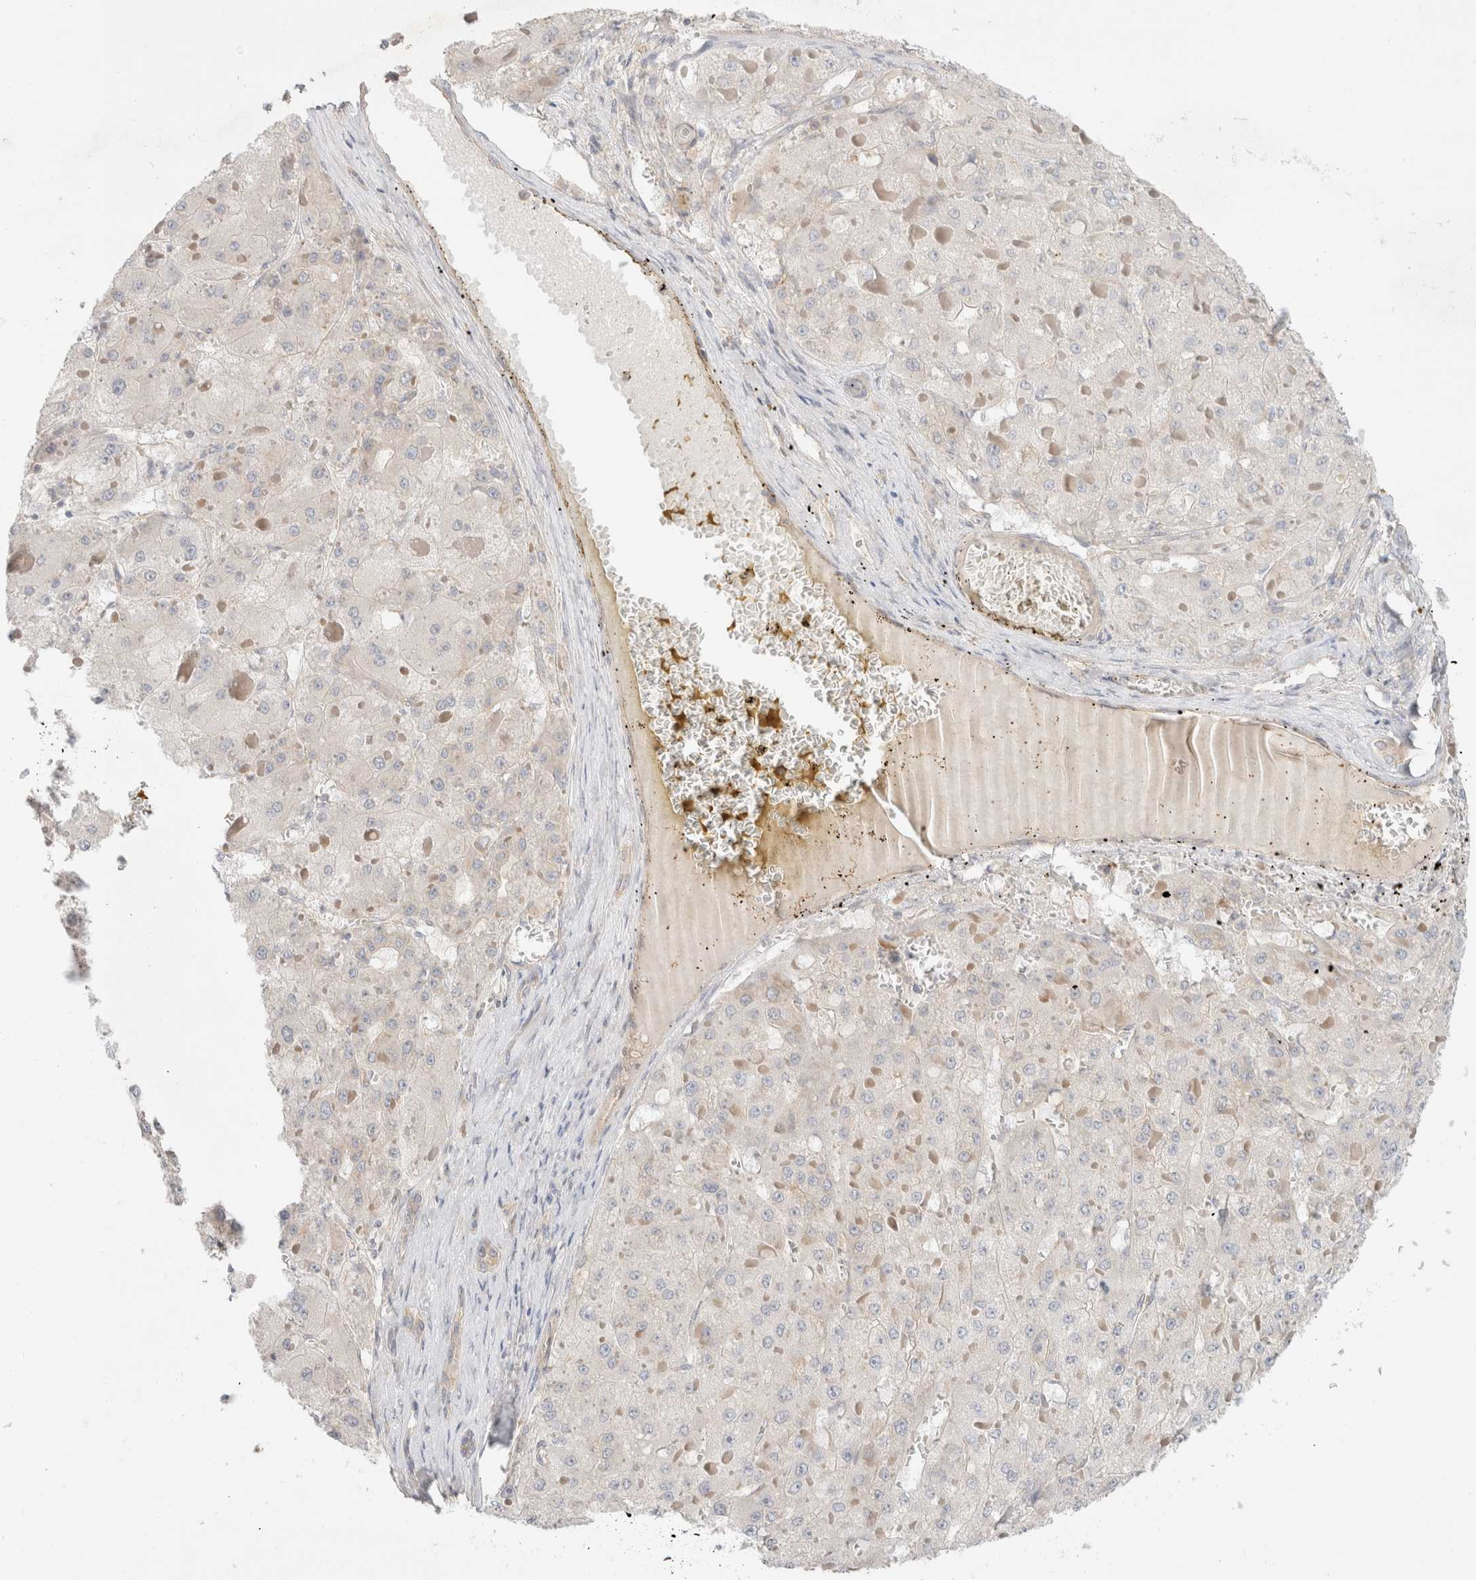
{"staining": {"intensity": "negative", "quantity": "none", "location": "none"}, "tissue": "liver cancer", "cell_type": "Tumor cells", "image_type": "cancer", "snomed": [{"axis": "morphology", "description": "Carcinoma, Hepatocellular, NOS"}, {"axis": "topography", "description": "Liver"}], "caption": "This is a micrograph of immunohistochemistry (IHC) staining of liver hepatocellular carcinoma, which shows no staining in tumor cells.", "gene": "MARK3", "patient": {"sex": "female", "age": 73}}